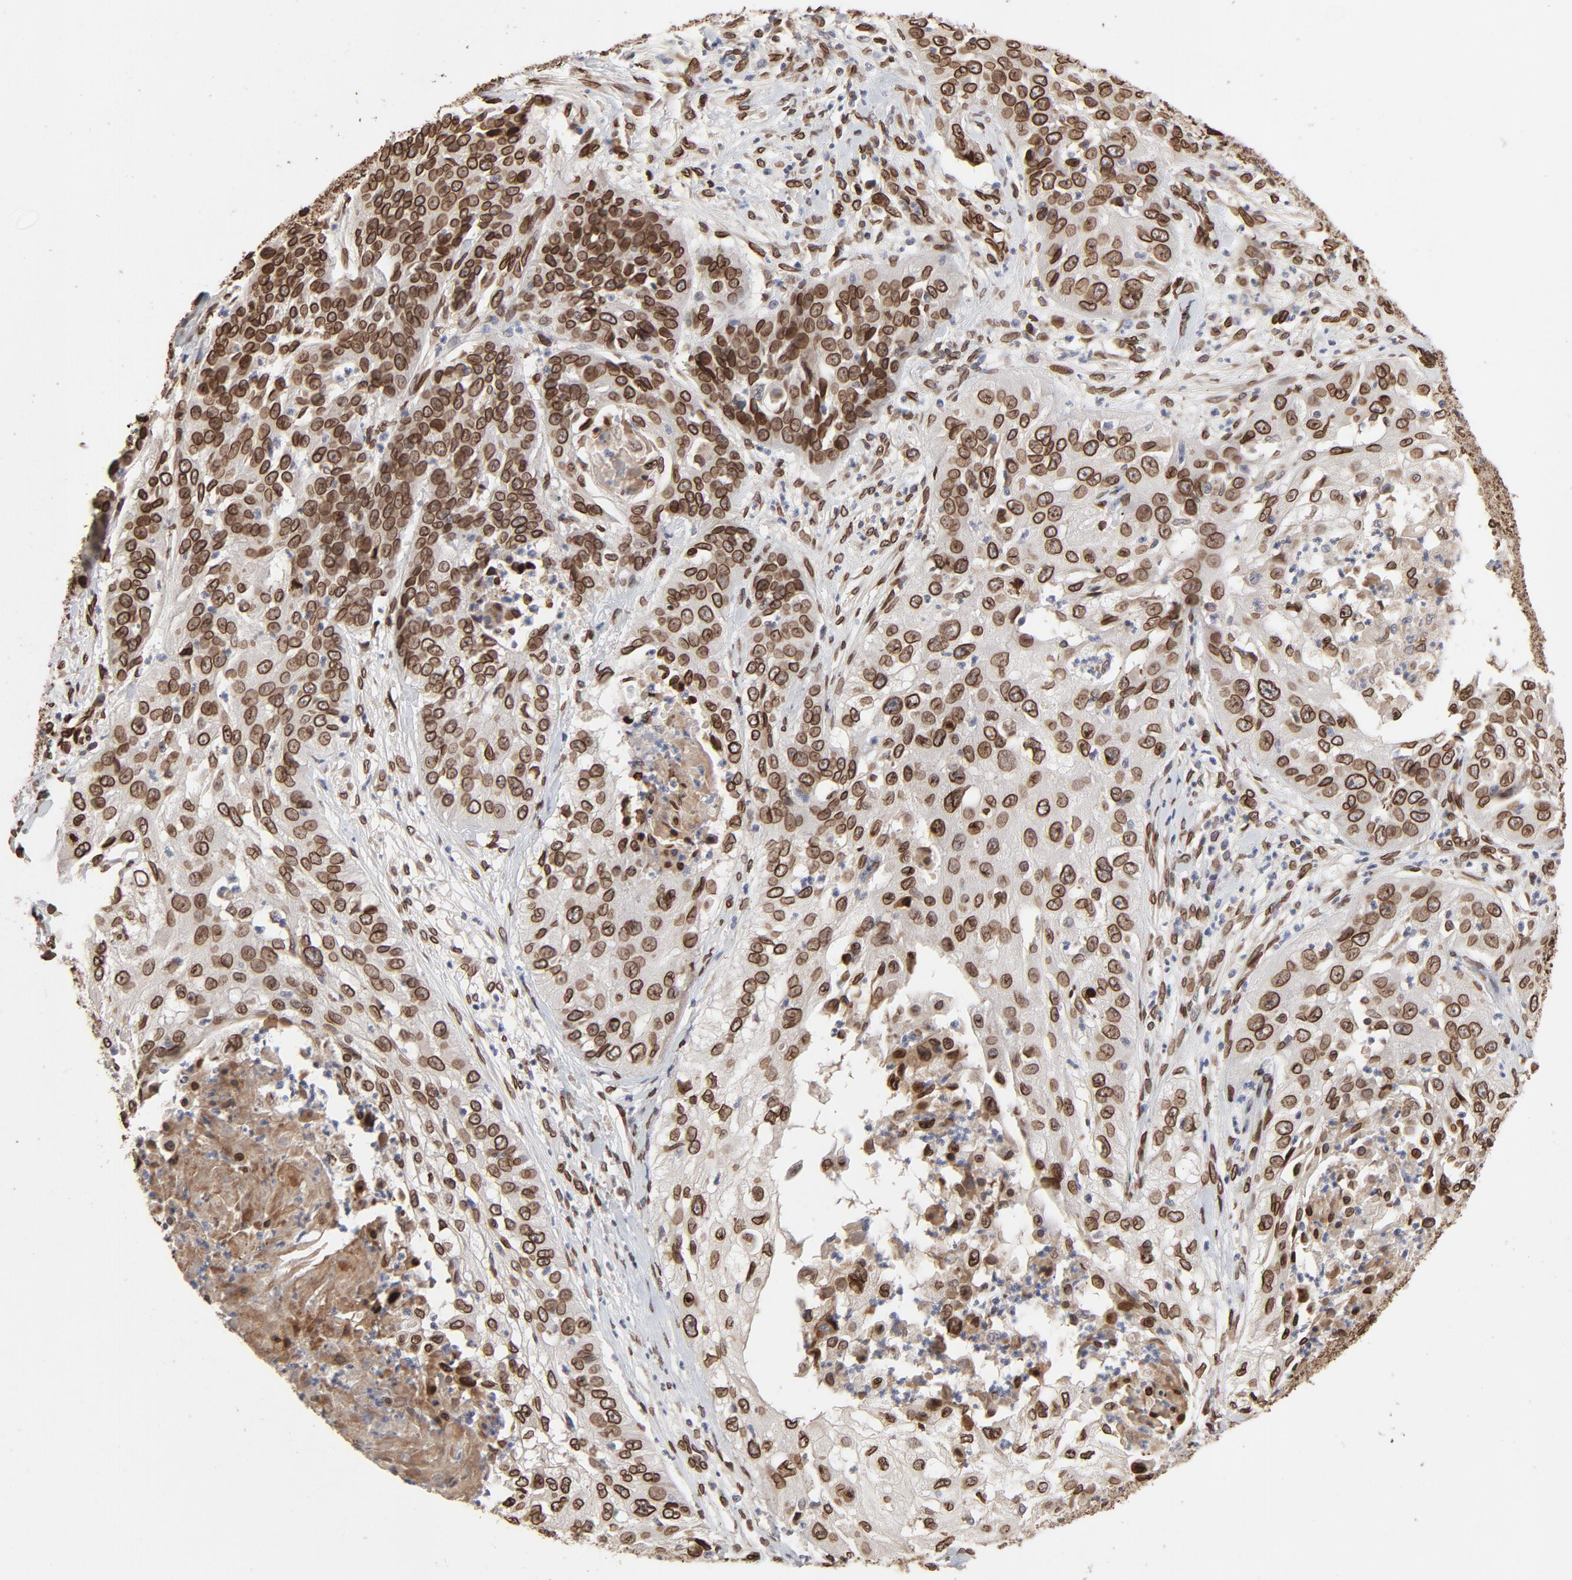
{"staining": {"intensity": "strong", "quantity": ">75%", "location": "cytoplasmic/membranous,nuclear"}, "tissue": "cervical cancer", "cell_type": "Tumor cells", "image_type": "cancer", "snomed": [{"axis": "morphology", "description": "Squamous cell carcinoma, NOS"}, {"axis": "topography", "description": "Cervix"}], "caption": "Immunohistochemical staining of squamous cell carcinoma (cervical) displays high levels of strong cytoplasmic/membranous and nuclear expression in approximately >75% of tumor cells.", "gene": "LMNA", "patient": {"sex": "female", "age": 64}}